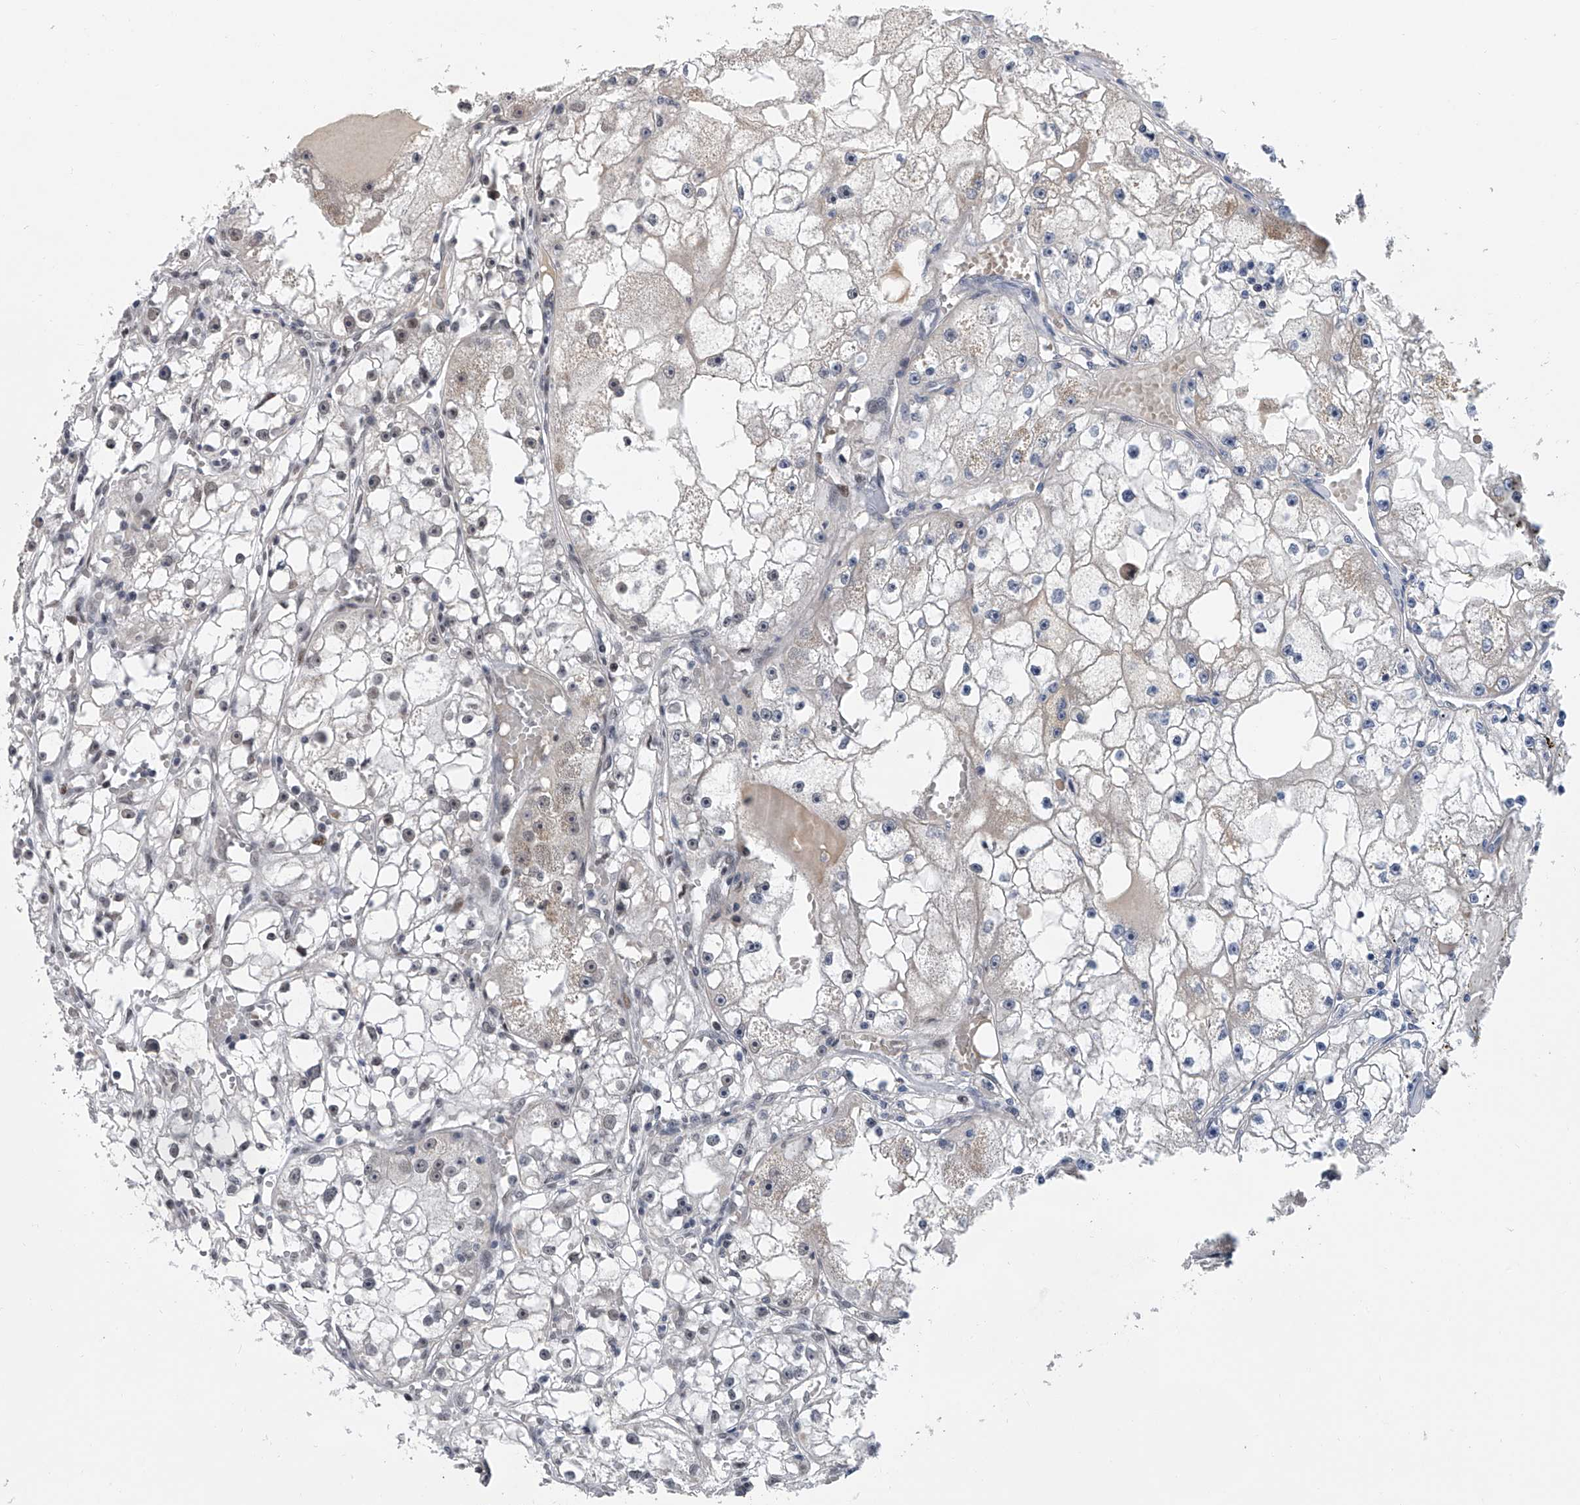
{"staining": {"intensity": "negative", "quantity": "none", "location": "none"}, "tissue": "renal cancer", "cell_type": "Tumor cells", "image_type": "cancer", "snomed": [{"axis": "morphology", "description": "Adenocarcinoma, NOS"}, {"axis": "topography", "description": "Kidney"}], "caption": "Human renal adenocarcinoma stained for a protein using immunohistochemistry reveals no staining in tumor cells.", "gene": "ZNF426", "patient": {"sex": "male", "age": 56}}